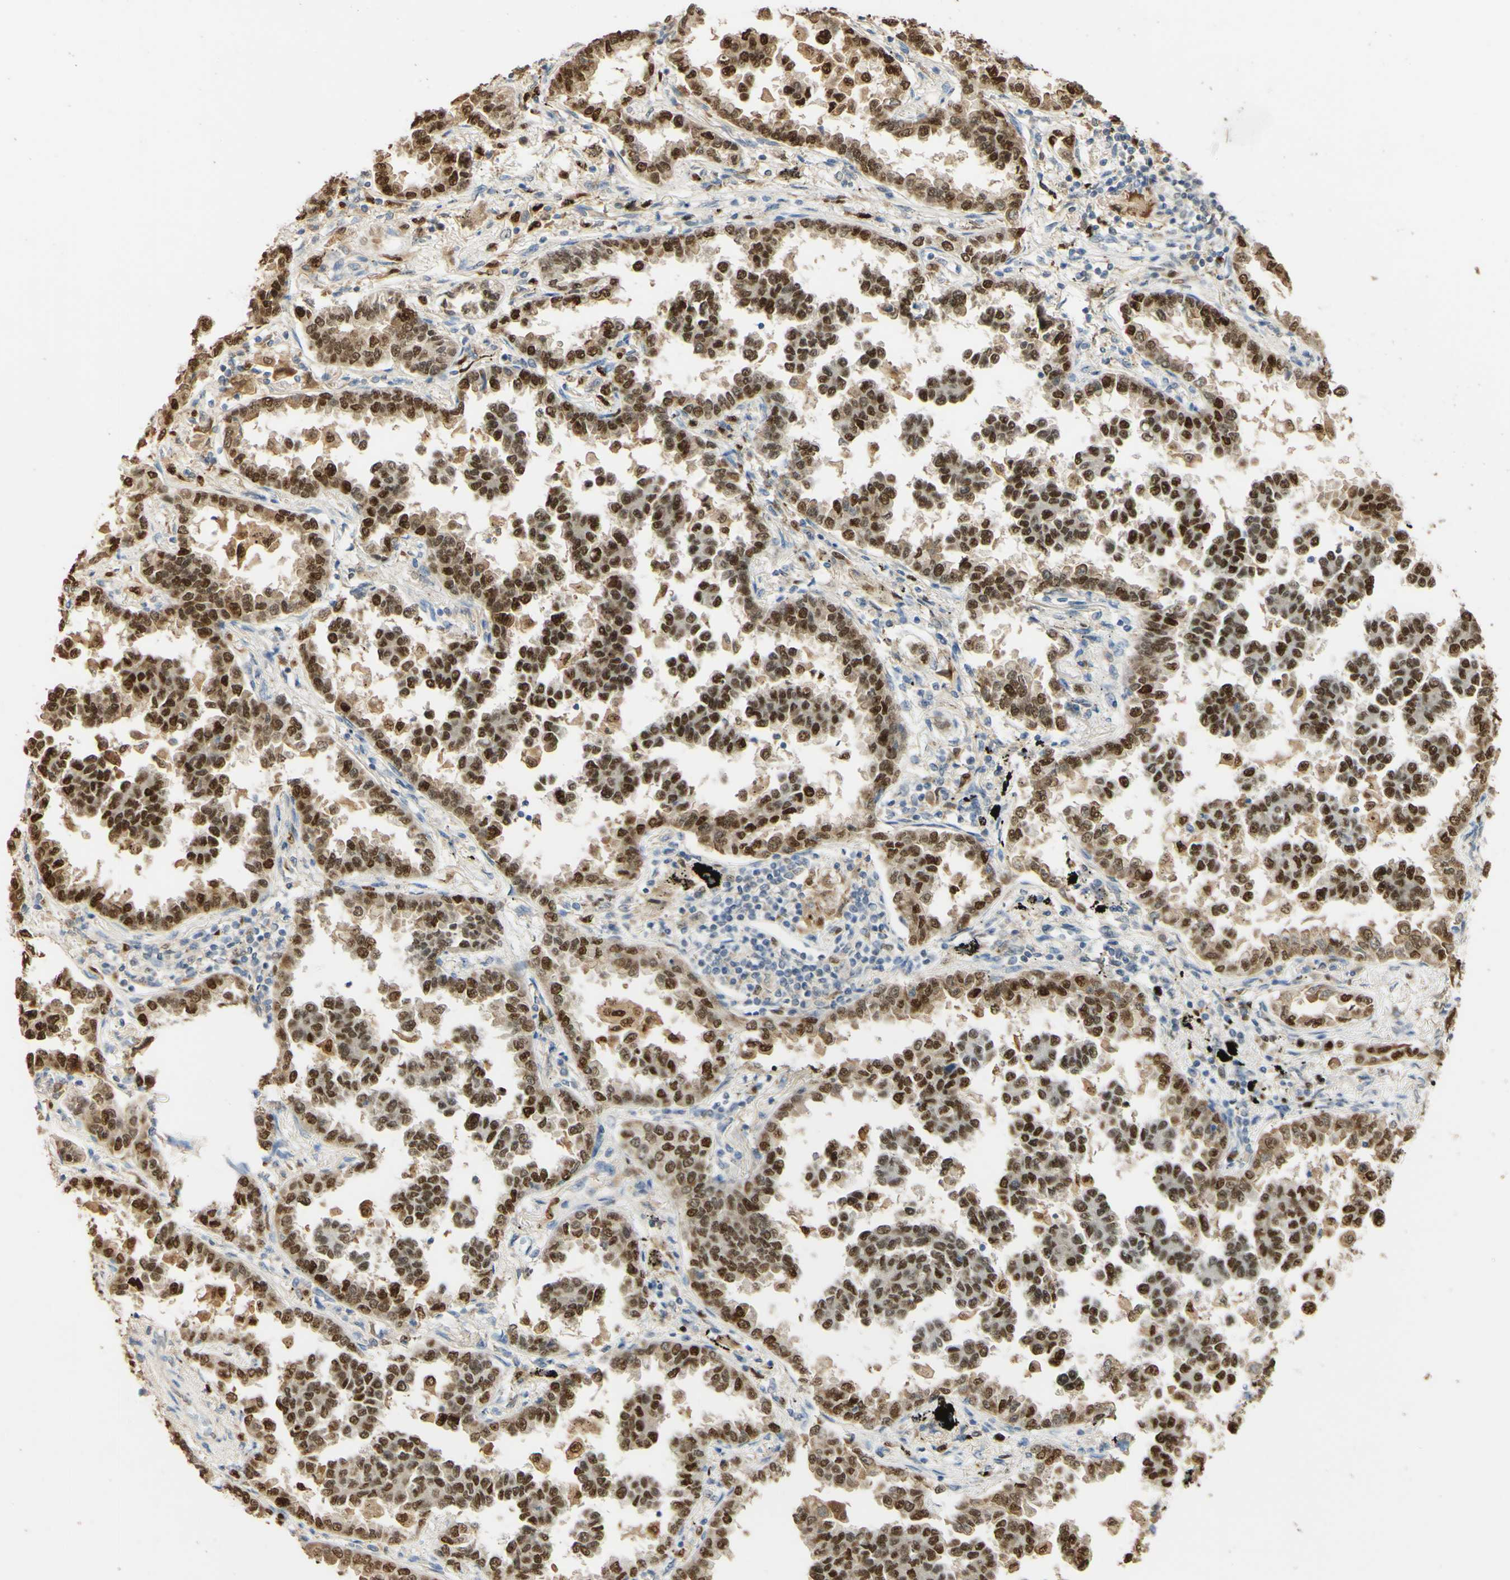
{"staining": {"intensity": "strong", "quantity": ">75%", "location": "cytoplasmic/membranous,nuclear"}, "tissue": "lung cancer", "cell_type": "Tumor cells", "image_type": "cancer", "snomed": [{"axis": "morphology", "description": "Normal tissue, NOS"}, {"axis": "morphology", "description": "Adenocarcinoma, NOS"}, {"axis": "topography", "description": "Lung"}], "caption": "IHC of human lung adenocarcinoma demonstrates high levels of strong cytoplasmic/membranous and nuclear expression in about >75% of tumor cells. The staining is performed using DAB brown chromogen to label protein expression. The nuclei are counter-stained blue using hematoxylin.", "gene": "MAP3K4", "patient": {"sex": "male", "age": 59}}